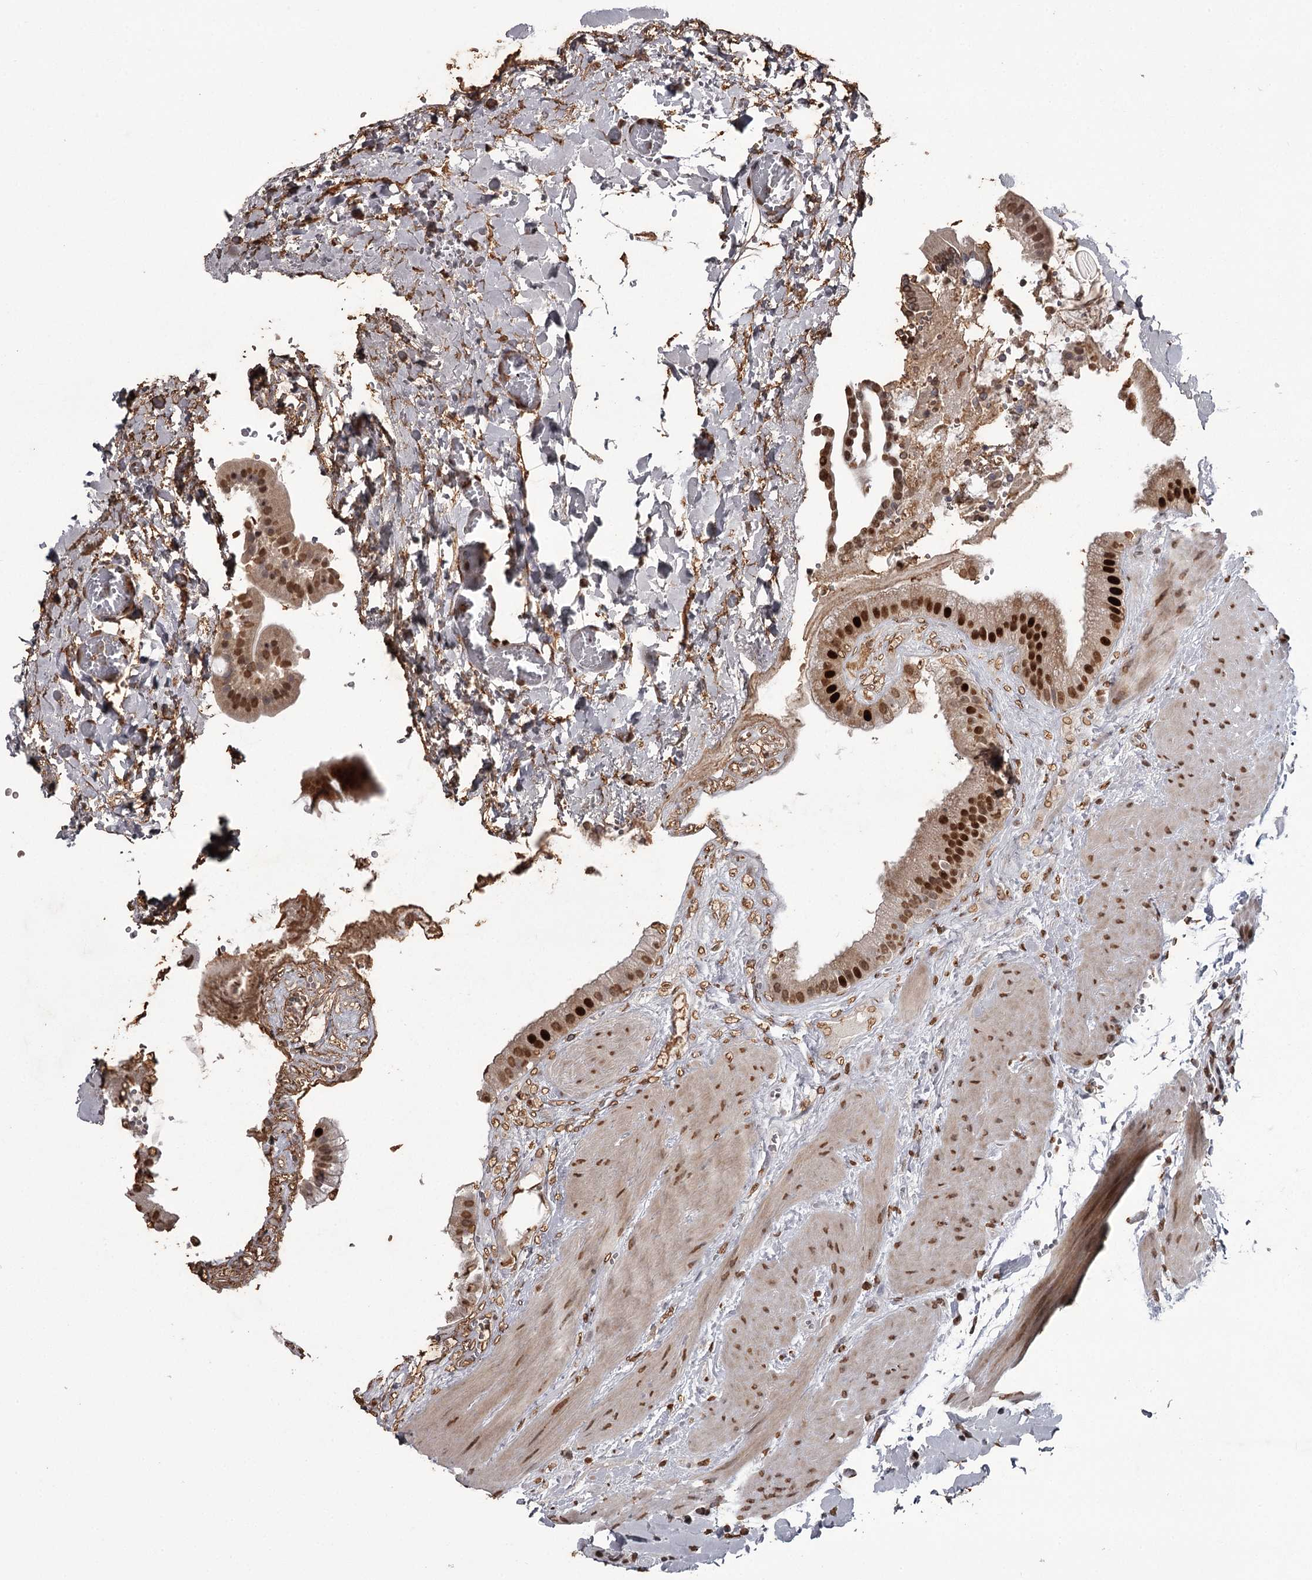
{"staining": {"intensity": "strong", "quantity": ">75%", "location": "cytoplasmic/membranous,nuclear"}, "tissue": "gallbladder", "cell_type": "Glandular cells", "image_type": "normal", "snomed": [{"axis": "morphology", "description": "Normal tissue, NOS"}, {"axis": "topography", "description": "Gallbladder"}], "caption": "A photomicrograph of human gallbladder stained for a protein demonstrates strong cytoplasmic/membranous,nuclear brown staining in glandular cells.", "gene": "THYN1", "patient": {"sex": "male", "age": 55}}